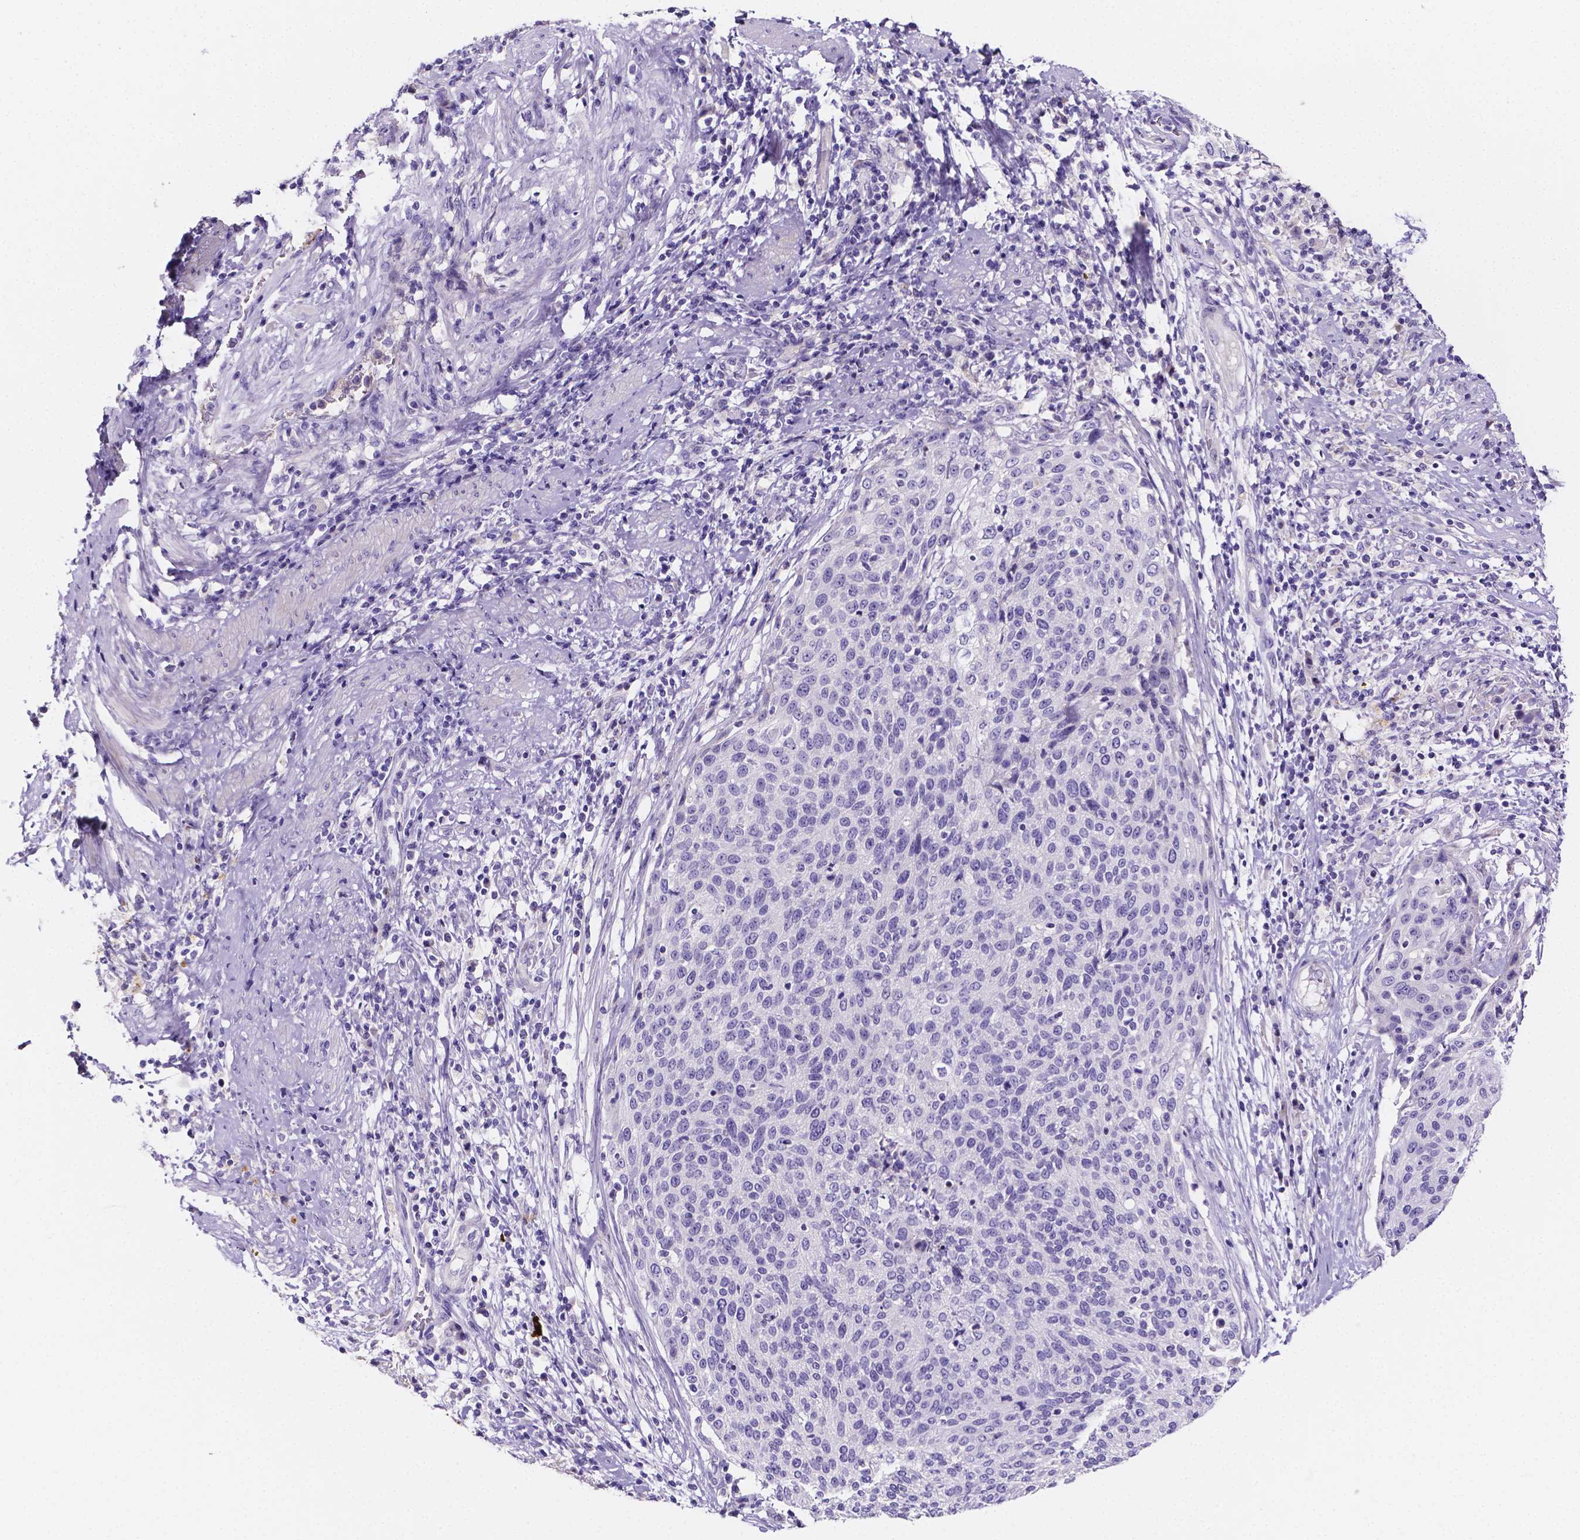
{"staining": {"intensity": "negative", "quantity": "none", "location": "none"}, "tissue": "cervical cancer", "cell_type": "Tumor cells", "image_type": "cancer", "snomed": [{"axis": "morphology", "description": "Squamous cell carcinoma, NOS"}, {"axis": "topography", "description": "Cervix"}], "caption": "This is a image of immunohistochemistry (IHC) staining of cervical squamous cell carcinoma, which shows no positivity in tumor cells.", "gene": "NRGN", "patient": {"sex": "female", "age": 31}}